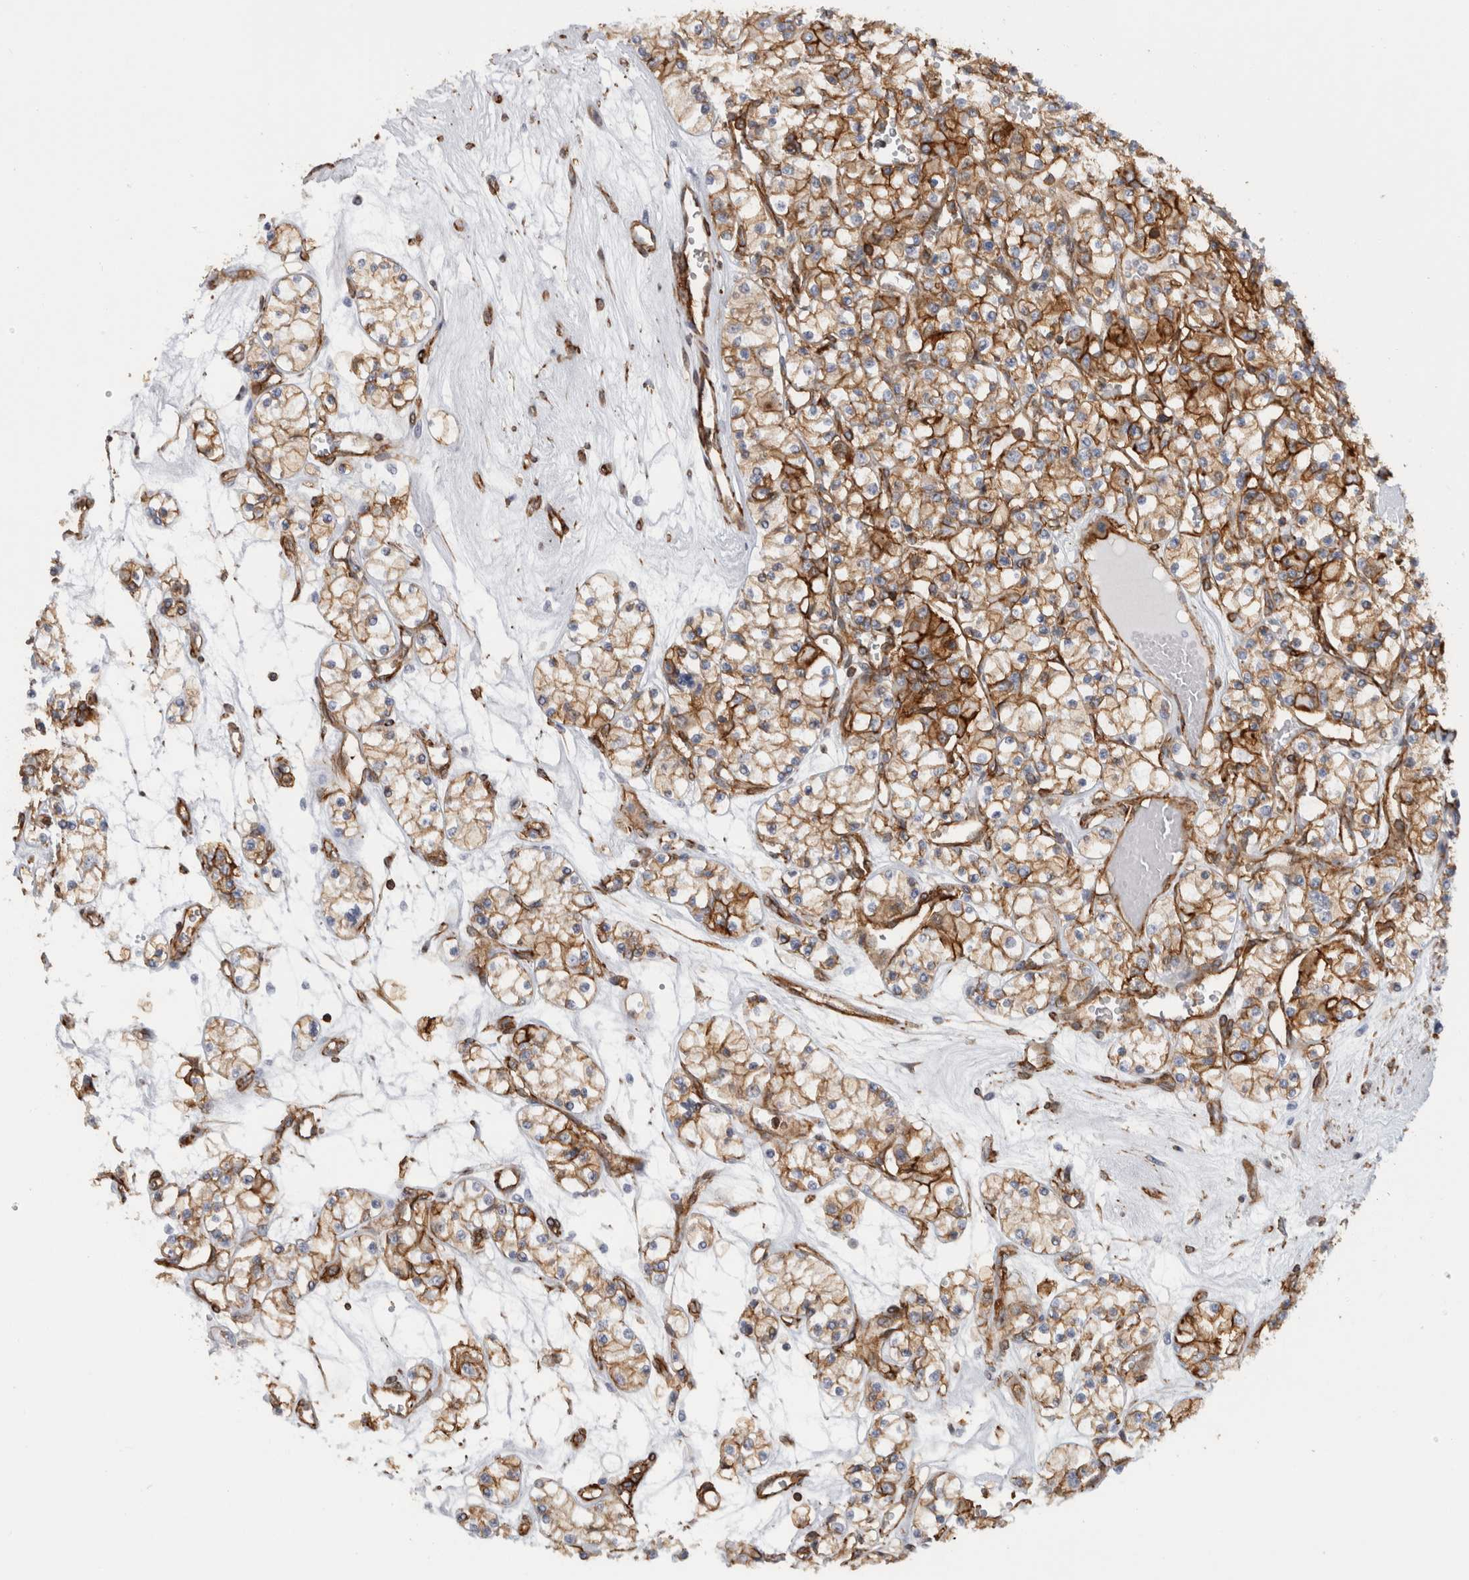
{"staining": {"intensity": "moderate", "quantity": ">75%", "location": "cytoplasmic/membranous"}, "tissue": "renal cancer", "cell_type": "Tumor cells", "image_type": "cancer", "snomed": [{"axis": "morphology", "description": "Adenocarcinoma, NOS"}, {"axis": "topography", "description": "Kidney"}], "caption": "This is a histology image of immunohistochemistry staining of renal cancer, which shows moderate positivity in the cytoplasmic/membranous of tumor cells.", "gene": "AHNAK", "patient": {"sex": "female", "age": 59}}